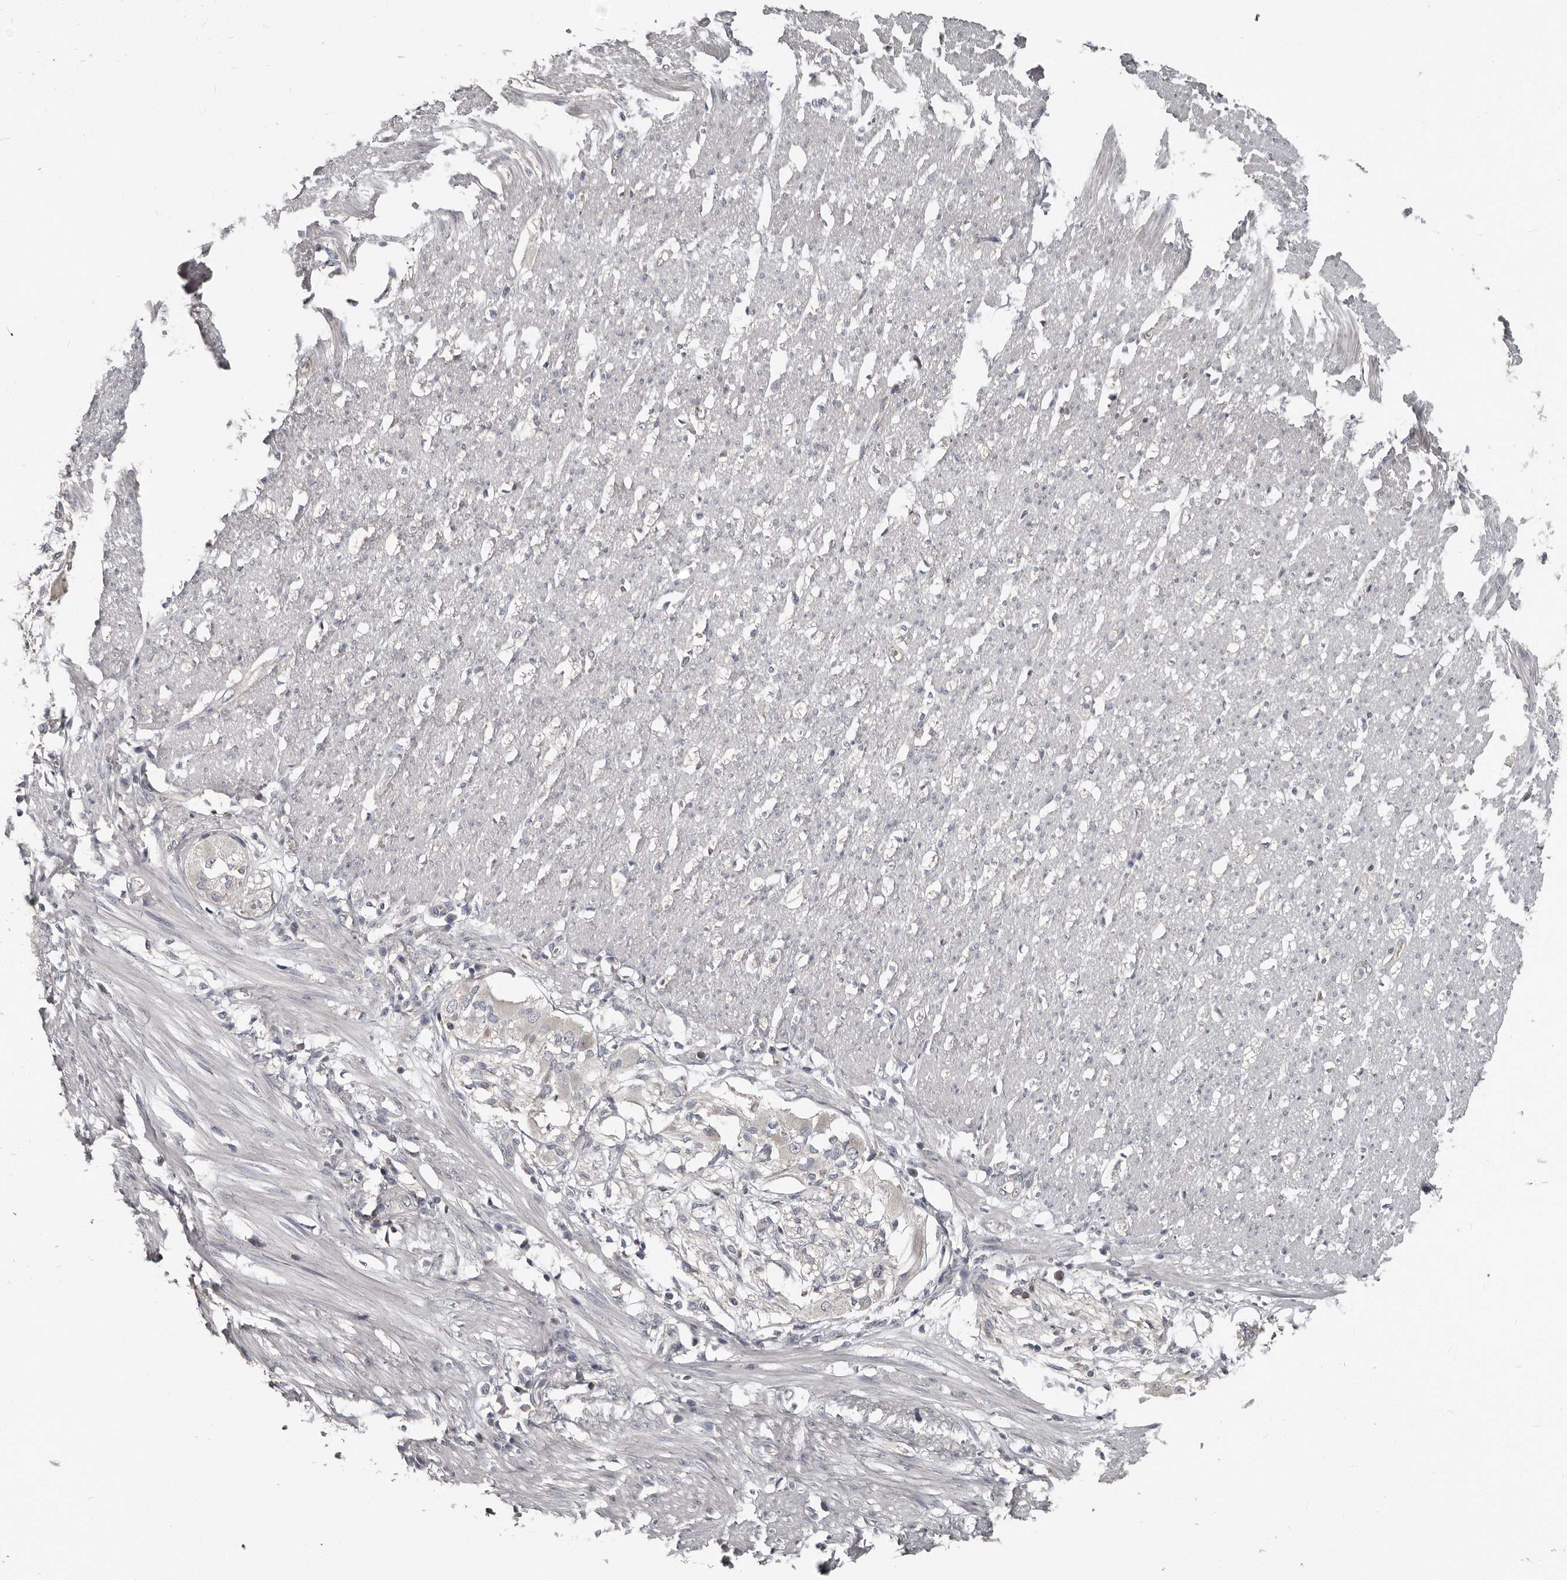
{"staining": {"intensity": "negative", "quantity": "none", "location": "none"}, "tissue": "smooth muscle", "cell_type": "Smooth muscle cells", "image_type": "normal", "snomed": [{"axis": "morphology", "description": "Normal tissue, NOS"}, {"axis": "morphology", "description": "Adenocarcinoma, NOS"}, {"axis": "topography", "description": "Colon"}, {"axis": "topography", "description": "Peripheral nerve tissue"}], "caption": "Smooth muscle cells show no significant protein positivity in unremarkable smooth muscle.", "gene": "CA6", "patient": {"sex": "male", "age": 14}}